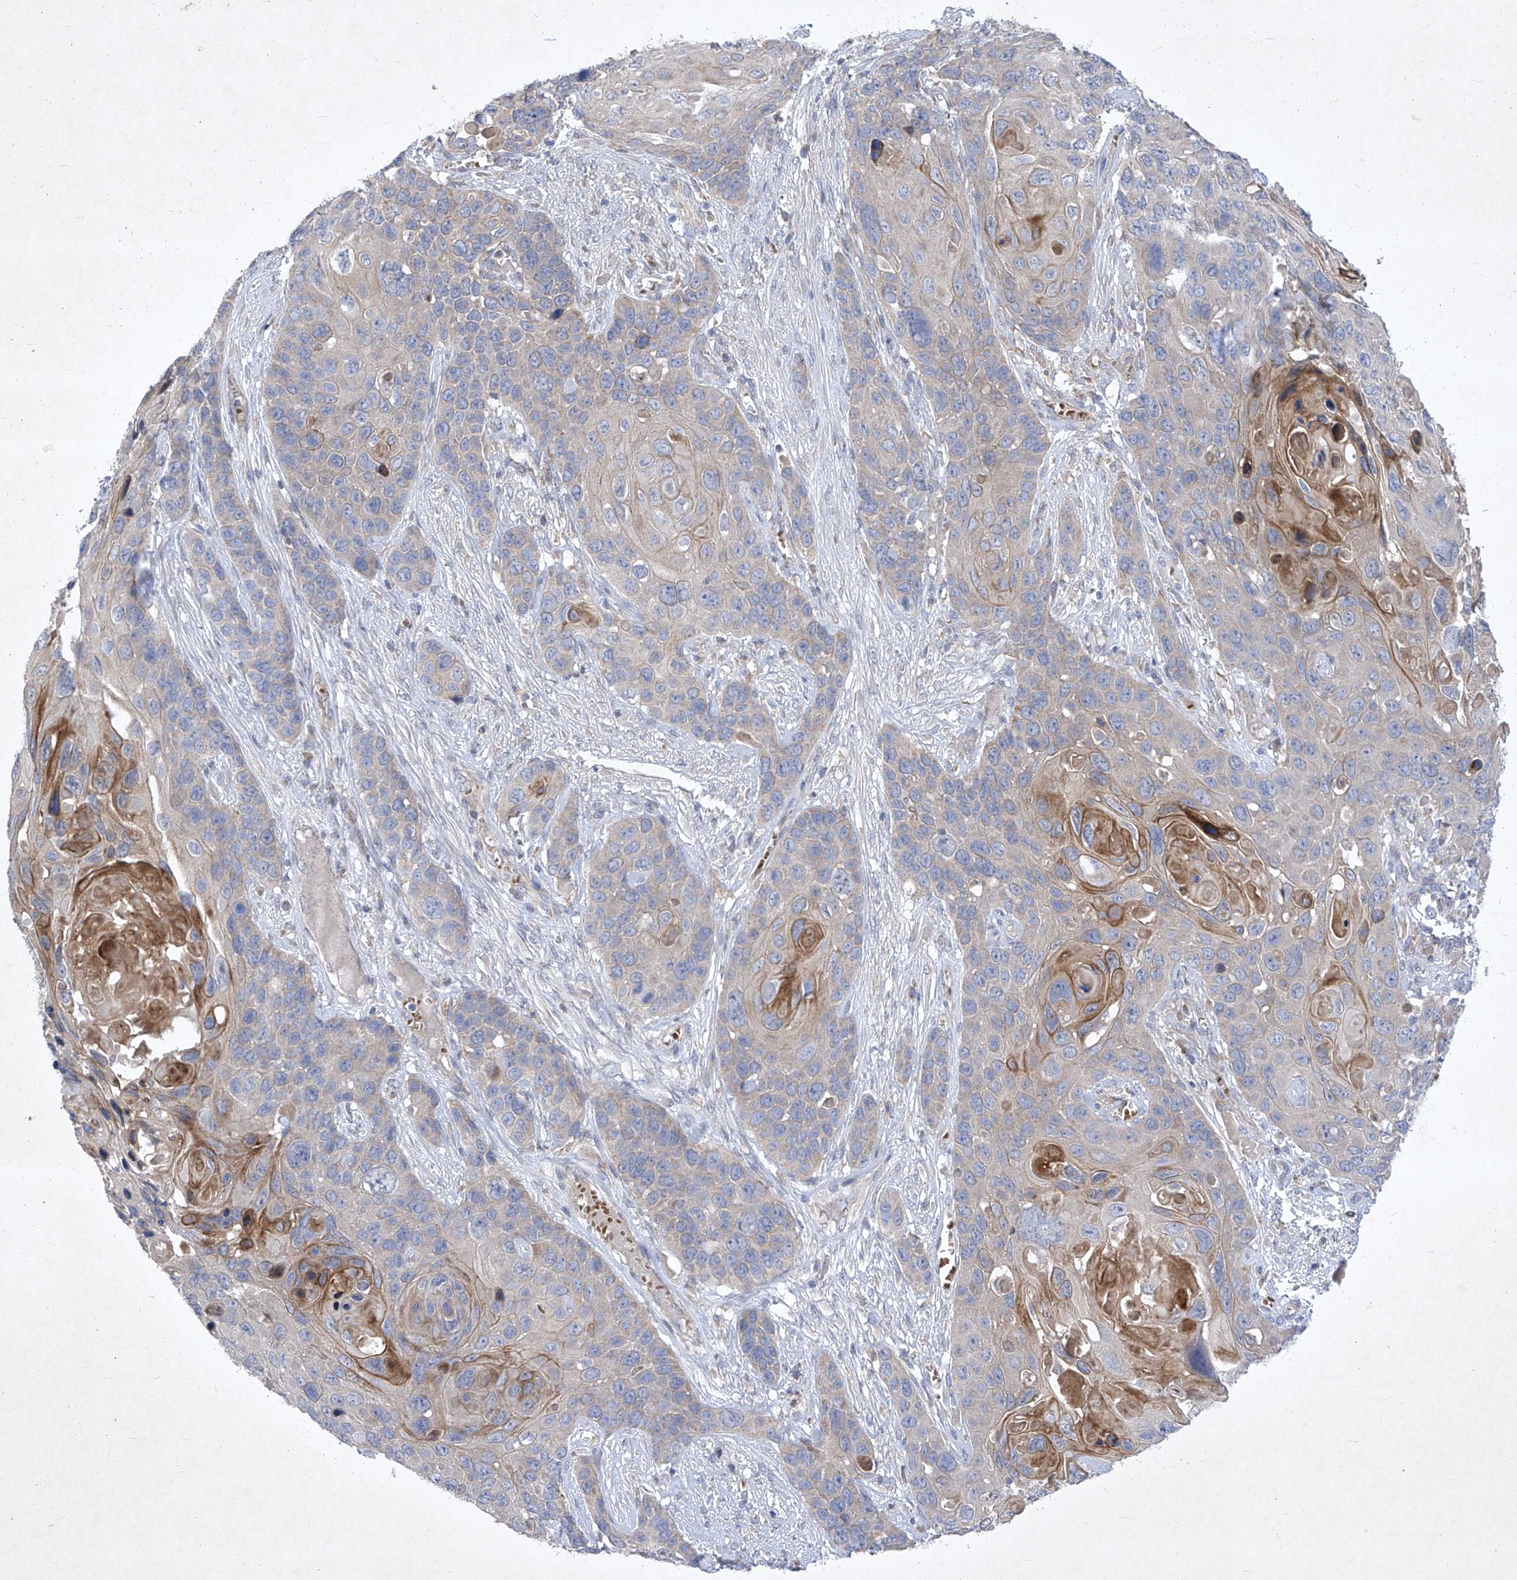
{"staining": {"intensity": "moderate", "quantity": "<25%", "location": "cytoplasmic/membranous"}, "tissue": "skin cancer", "cell_type": "Tumor cells", "image_type": "cancer", "snomed": [{"axis": "morphology", "description": "Squamous cell carcinoma, NOS"}, {"axis": "topography", "description": "Skin"}], "caption": "Protein expression analysis of human skin cancer (squamous cell carcinoma) reveals moderate cytoplasmic/membranous expression in approximately <25% of tumor cells.", "gene": "COQ3", "patient": {"sex": "male", "age": 55}}